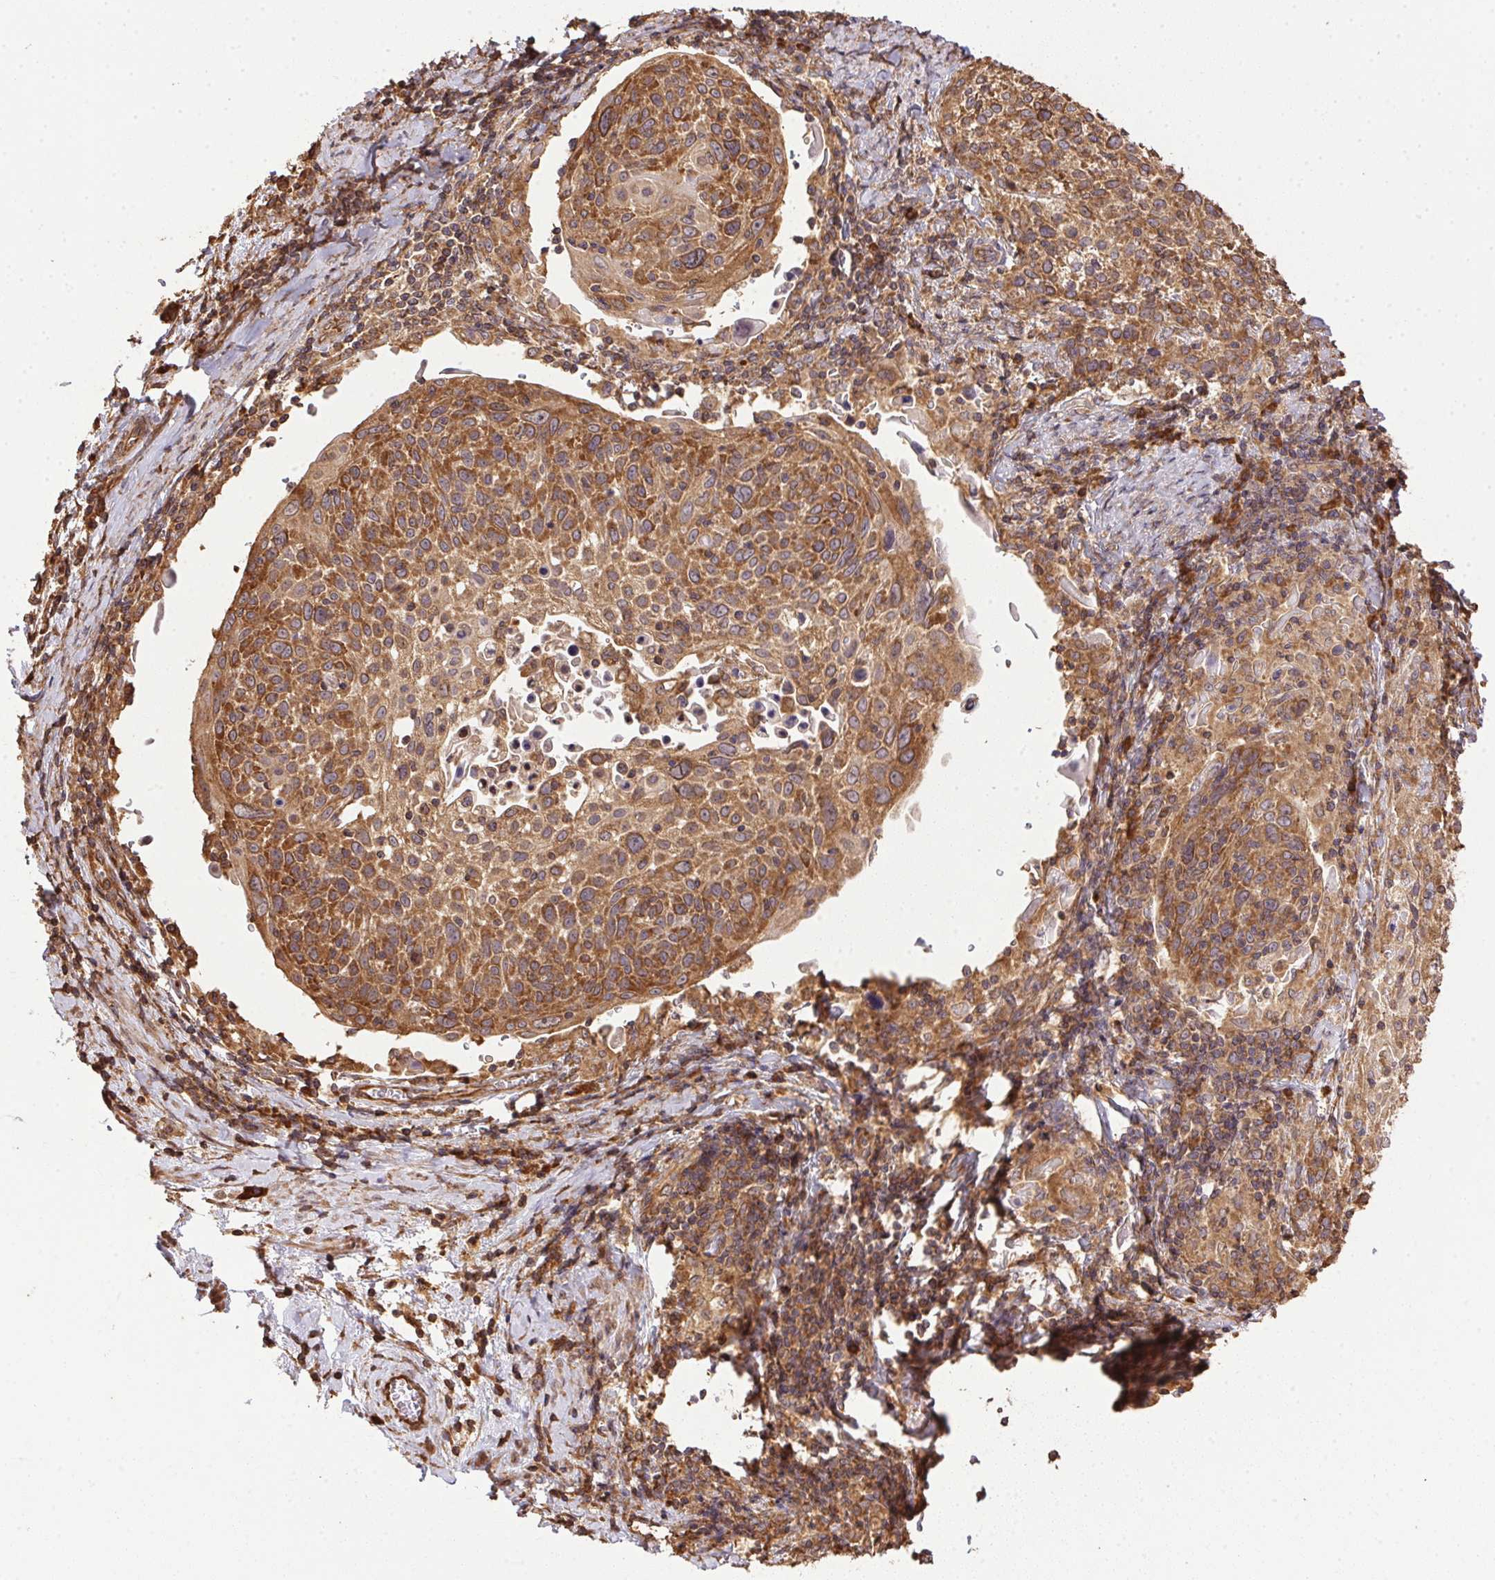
{"staining": {"intensity": "moderate", "quantity": ">75%", "location": "cytoplasmic/membranous"}, "tissue": "cervical cancer", "cell_type": "Tumor cells", "image_type": "cancer", "snomed": [{"axis": "morphology", "description": "Squamous cell carcinoma, NOS"}, {"axis": "topography", "description": "Cervix"}], "caption": "Immunohistochemistry (IHC) image of human cervical cancer stained for a protein (brown), which displays medium levels of moderate cytoplasmic/membranous staining in about >75% of tumor cells.", "gene": "EIF2S1", "patient": {"sex": "female", "age": 61}}